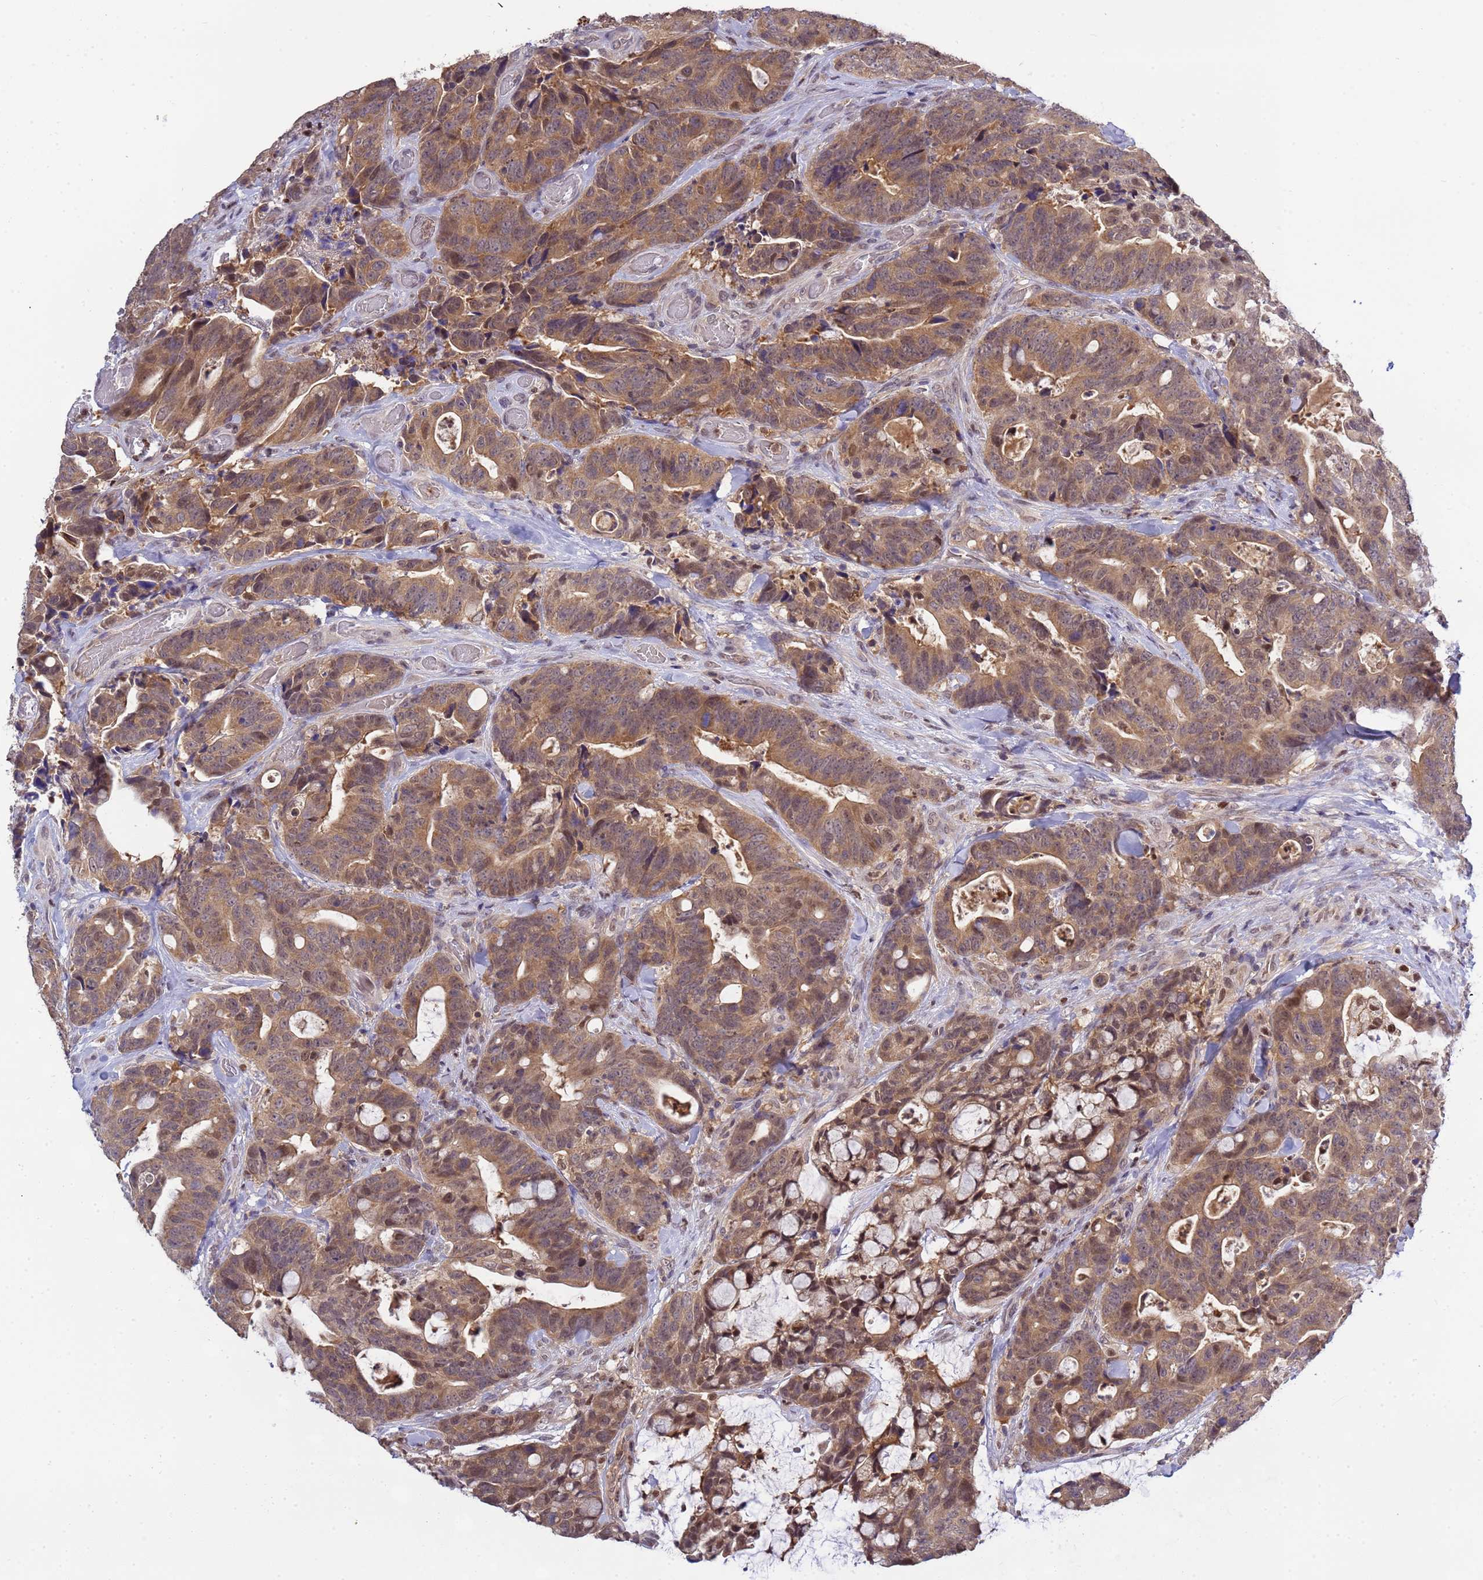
{"staining": {"intensity": "moderate", "quantity": ">75%", "location": "cytoplasmic/membranous,nuclear"}, "tissue": "colorectal cancer", "cell_type": "Tumor cells", "image_type": "cancer", "snomed": [{"axis": "morphology", "description": "Adenocarcinoma, NOS"}, {"axis": "topography", "description": "Colon"}], "caption": "A histopathology image of human colorectal adenocarcinoma stained for a protein exhibits moderate cytoplasmic/membranous and nuclear brown staining in tumor cells.", "gene": "CD53", "patient": {"sex": "female", "age": 82}}